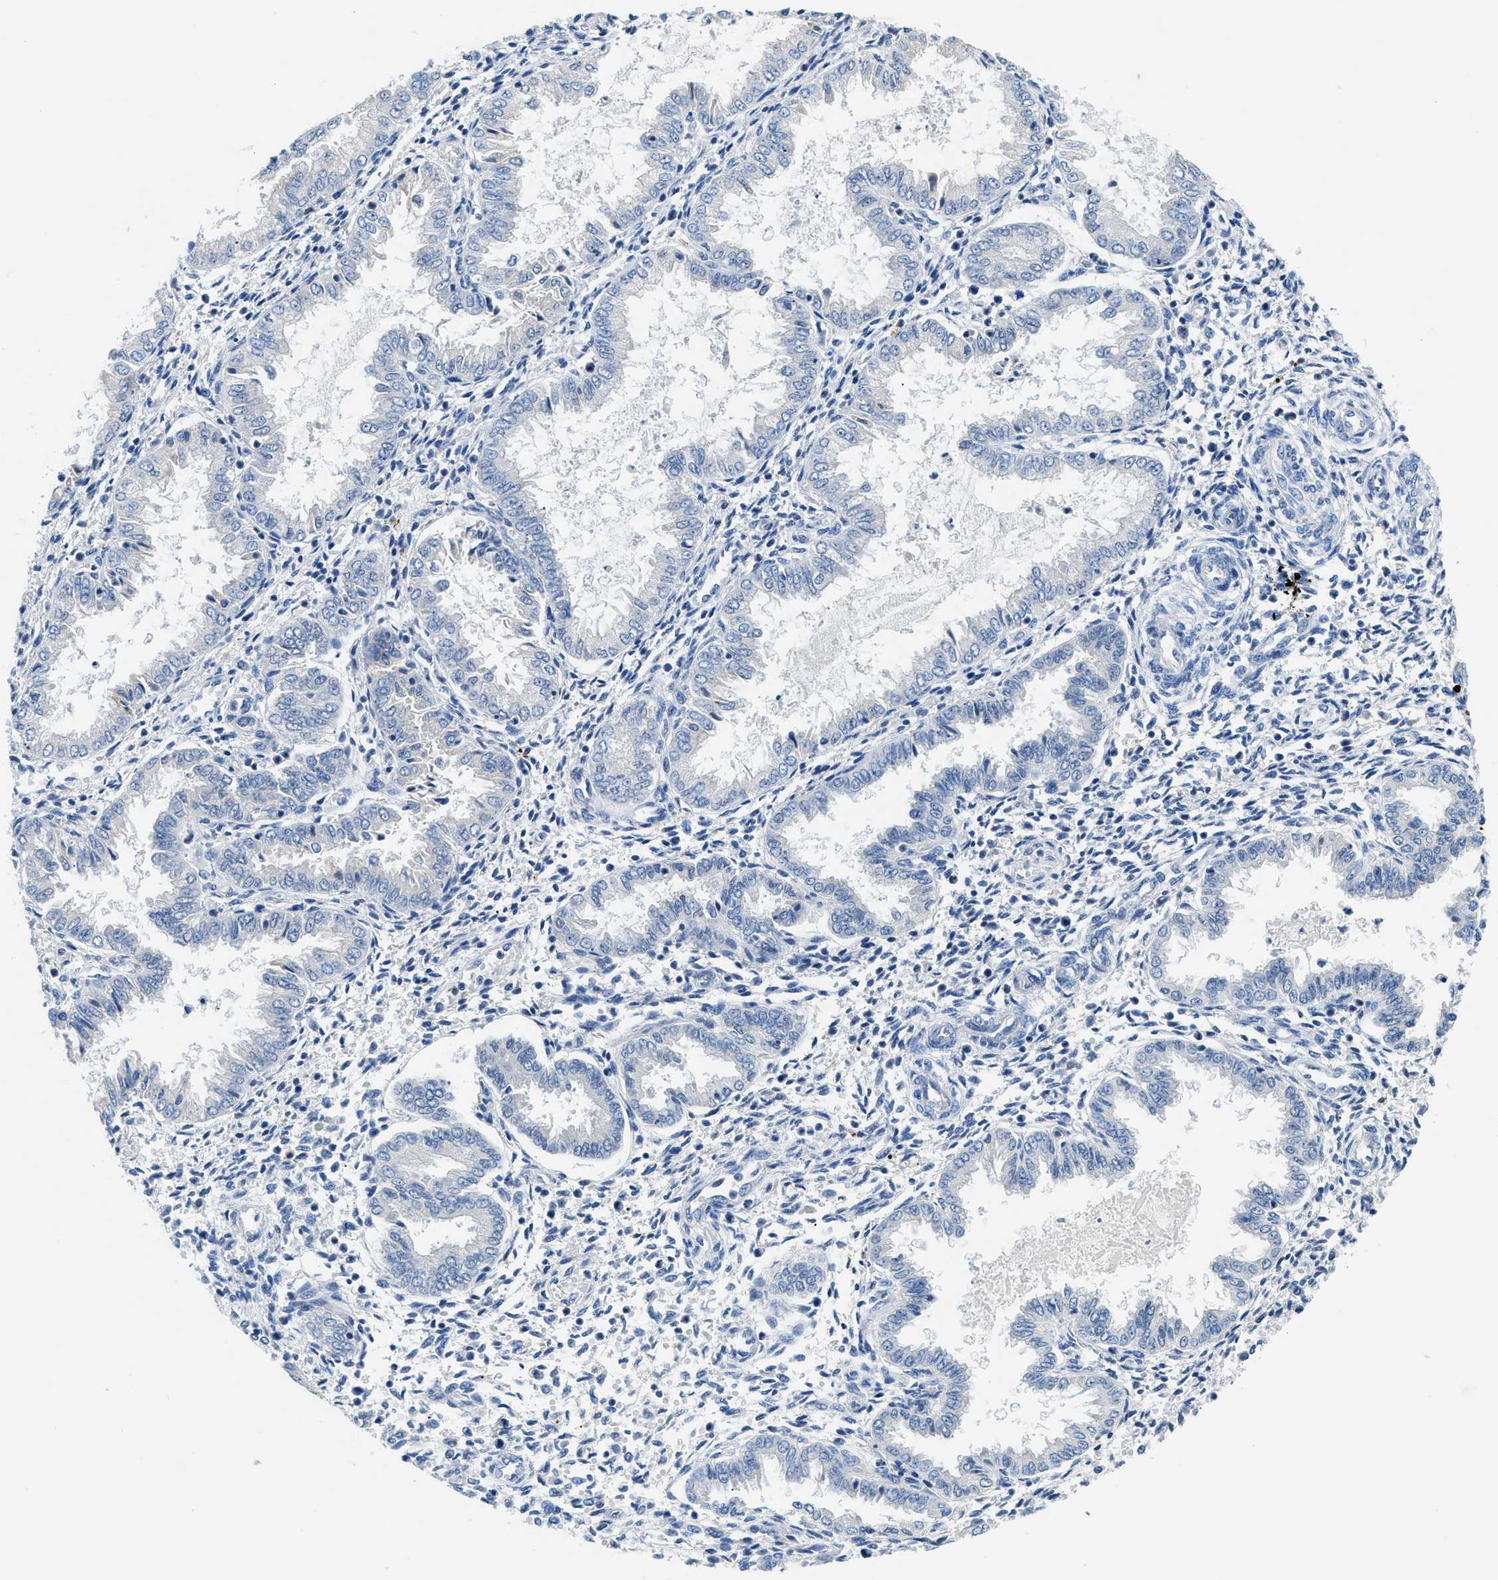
{"staining": {"intensity": "negative", "quantity": "none", "location": "none"}, "tissue": "endometrium", "cell_type": "Cells in endometrial stroma", "image_type": "normal", "snomed": [{"axis": "morphology", "description": "Normal tissue, NOS"}, {"axis": "topography", "description": "Endometrium"}], "caption": "The immunohistochemistry (IHC) image has no significant staining in cells in endometrial stroma of endometrium. (DAB (3,3'-diaminobenzidine) immunohistochemistry (IHC) with hematoxylin counter stain).", "gene": "SLC10A6", "patient": {"sex": "female", "age": 33}}